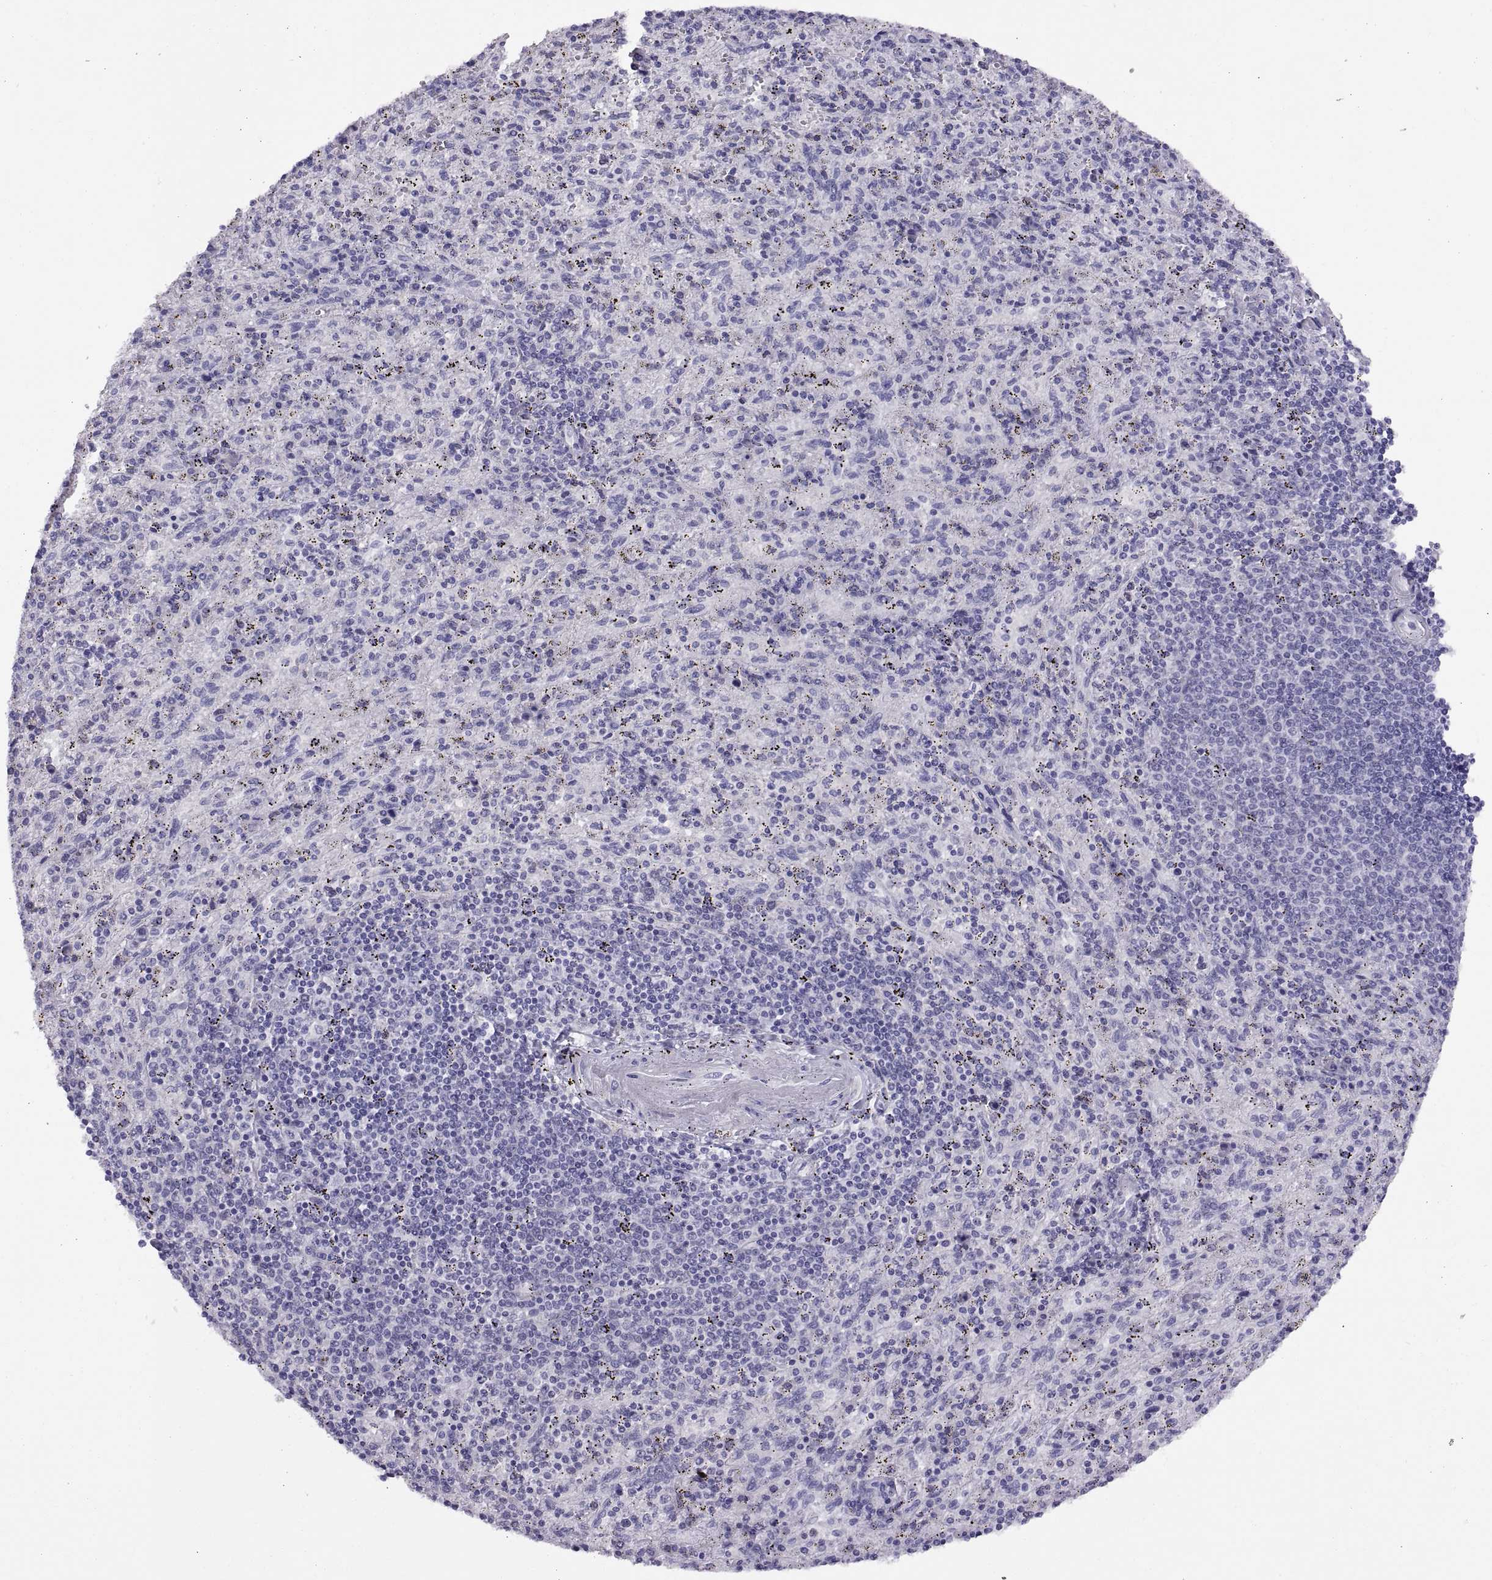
{"staining": {"intensity": "negative", "quantity": "none", "location": "none"}, "tissue": "spleen", "cell_type": "Cells in red pulp", "image_type": "normal", "snomed": [{"axis": "morphology", "description": "Normal tissue, NOS"}, {"axis": "topography", "description": "Spleen"}], "caption": "DAB (3,3'-diaminobenzidine) immunohistochemical staining of benign spleen demonstrates no significant positivity in cells in red pulp. The staining is performed using DAB (3,3'-diaminobenzidine) brown chromogen with nuclei counter-stained in using hematoxylin.", "gene": "RGS20", "patient": {"sex": "male", "age": 57}}